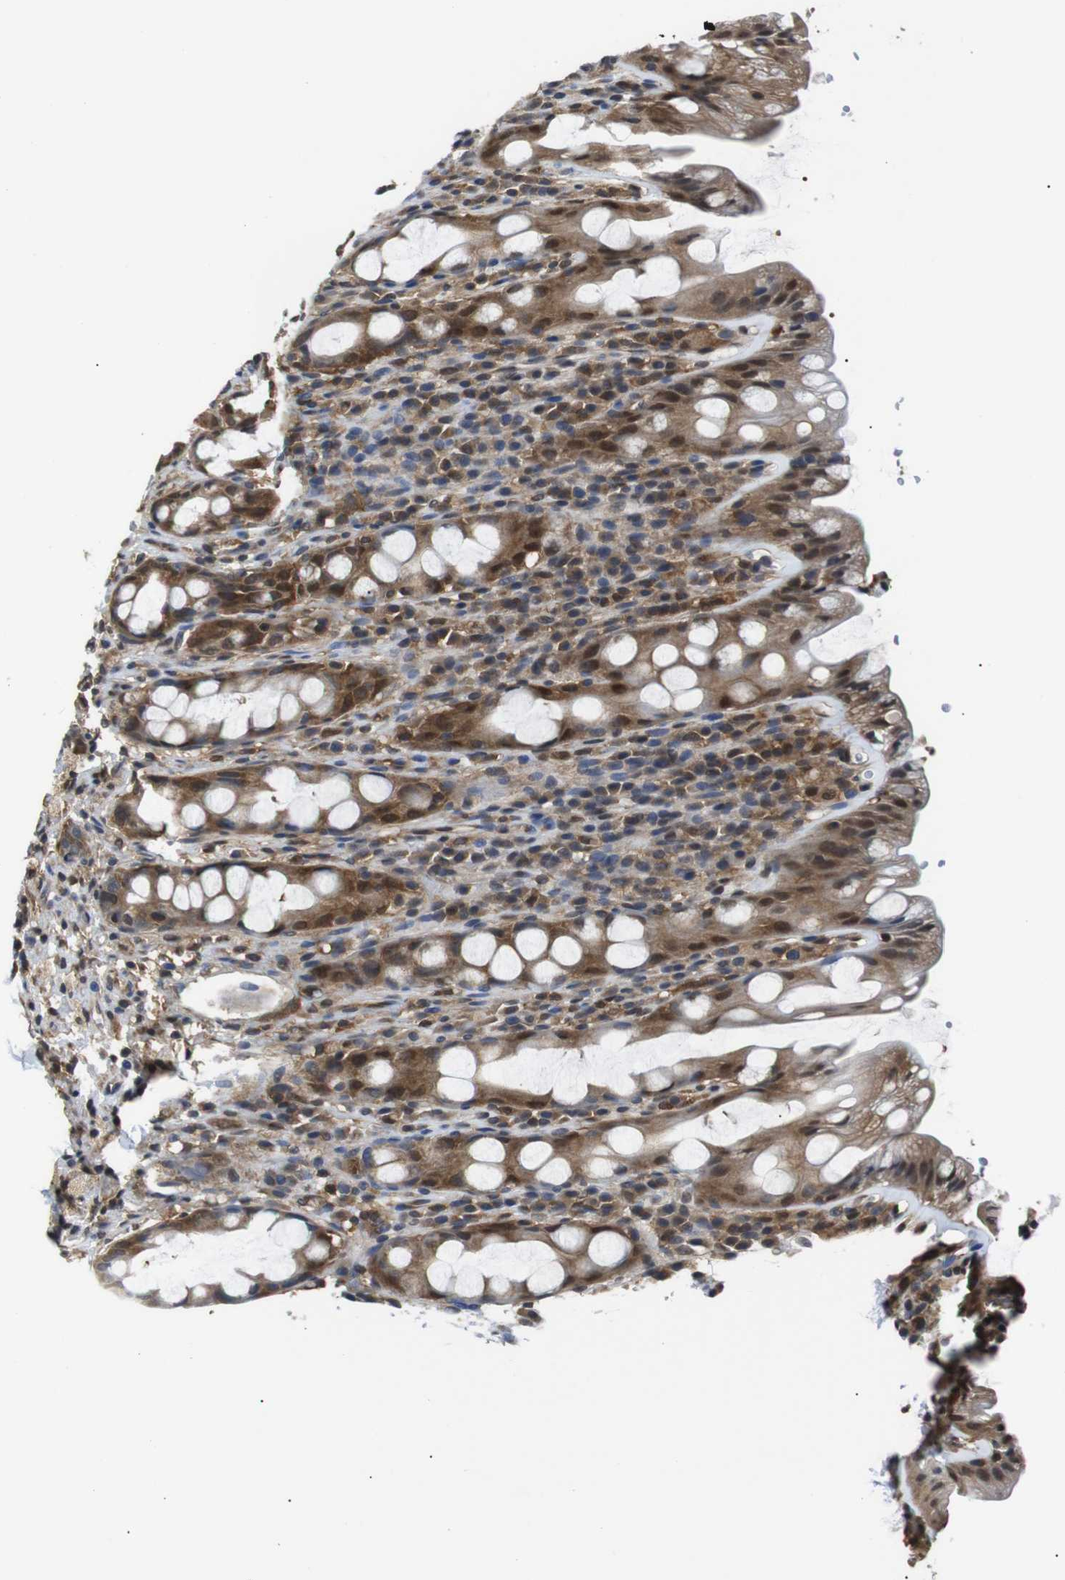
{"staining": {"intensity": "moderate", "quantity": ">75%", "location": "cytoplasmic/membranous,nuclear"}, "tissue": "rectum", "cell_type": "Glandular cells", "image_type": "normal", "snomed": [{"axis": "morphology", "description": "Normal tissue, NOS"}, {"axis": "topography", "description": "Rectum"}], "caption": "Brown immunohistochemical staining in benign human rectum reveals moderate cytoplasmic/membranous,nuclear expression in approximately >75% of glandular cells.", "gene": "UBXN1", "patient": {"sex": "male", "age": 44}}